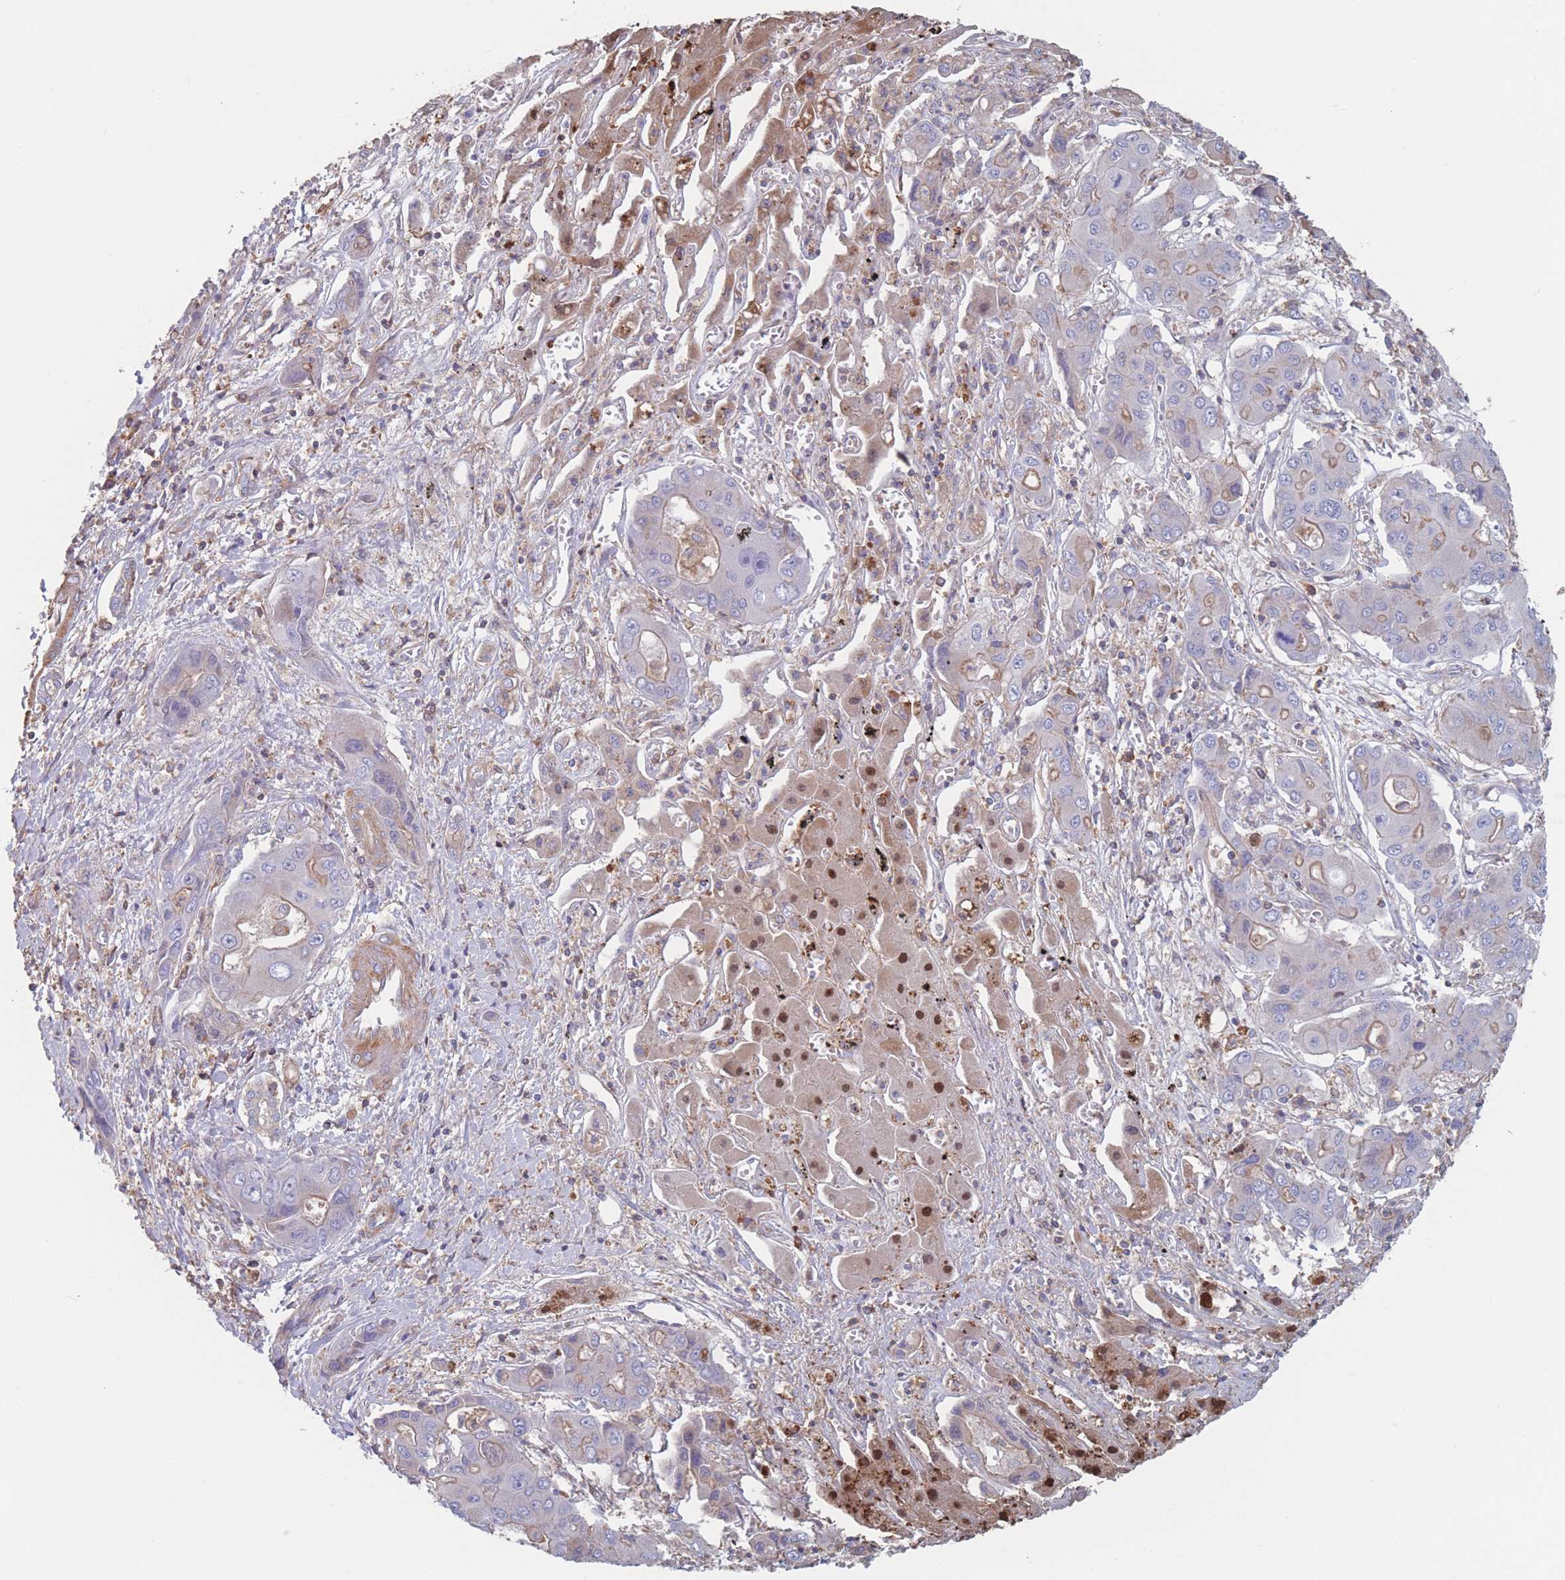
{"staining": {"intensity": "weak", "quantity": "<25%", "location": "cytoplasmic/membranous"}, "tissue": "liver cancer", "cell_type": "Tumor cells", "image_type": "cancer", "snomed": [{"axis": "morphology", "description": "Cholangiocarcinoma"}, {"axis": "topography", "description": "Liver"}], "caption": "Immunohistochemical staining of liver cholangiocarcinoma shows no significant expression in tumor cells.", "gene": "ADH1A", "patient": {"sex": "male", "age": 67}}